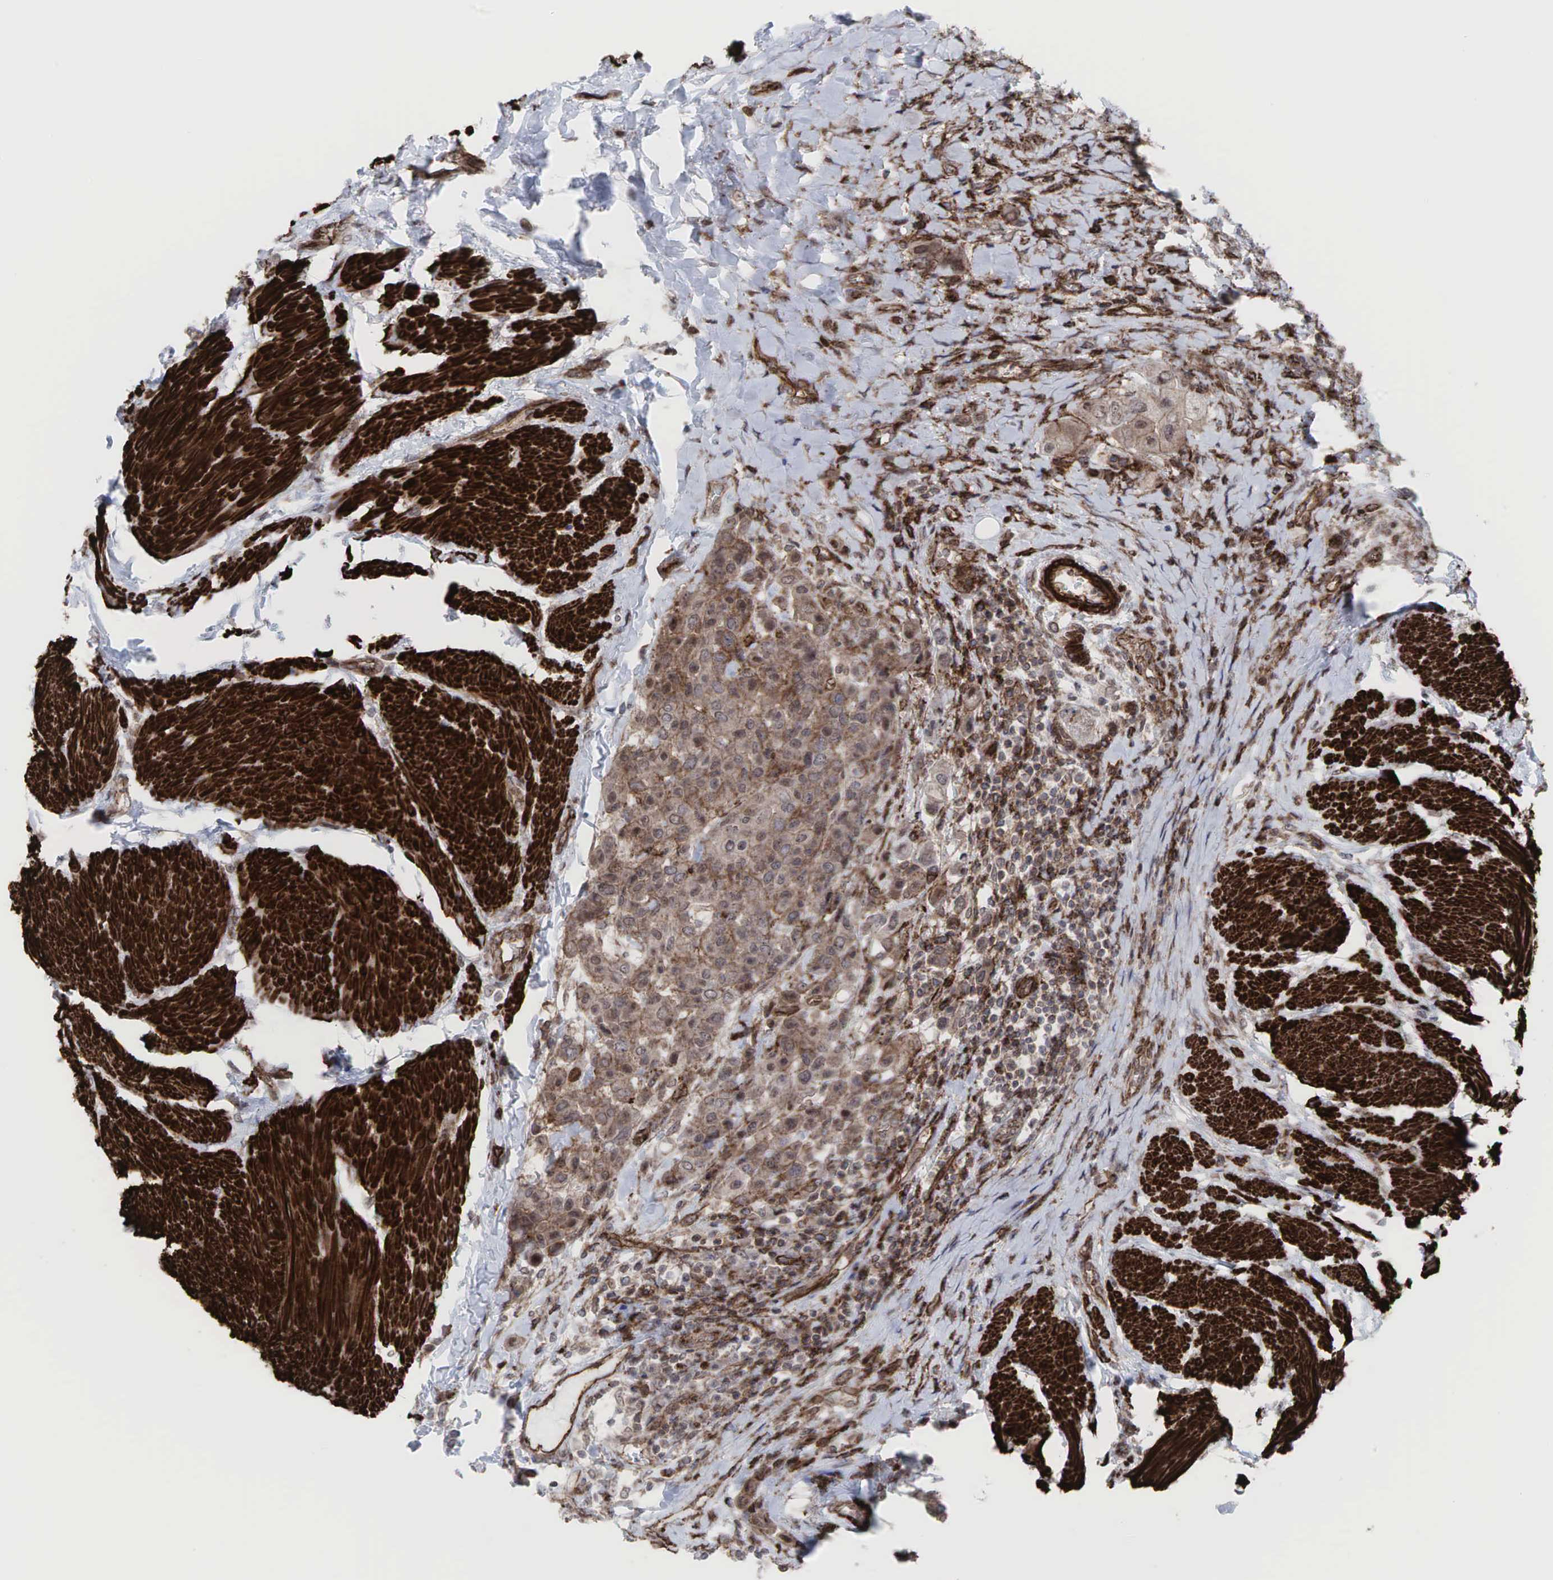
{"staining": {"intensity": "weak", "quantity": ">75%", "location": "cytoplasmic/membranous"}, "tissue": "urothelial cancer", "cell_type": "Tumor cells", "image_type": "cancer", "snomed": [{"axis": "morphology", "description": "Urothelial carcinoma, High grade"}, {"axis": "topography", "description": "Urinary bladder"}], "caption": "A low amount of weak cytoplasmic/membranous positivity is present in approximately >75% of tumor cells in urothelial cancer tissue. (DAB = brown stain, brightfield microscopy at high magnification).", "gene": "GPRASP1", "patient": {"sex": "male", "age": 50}}